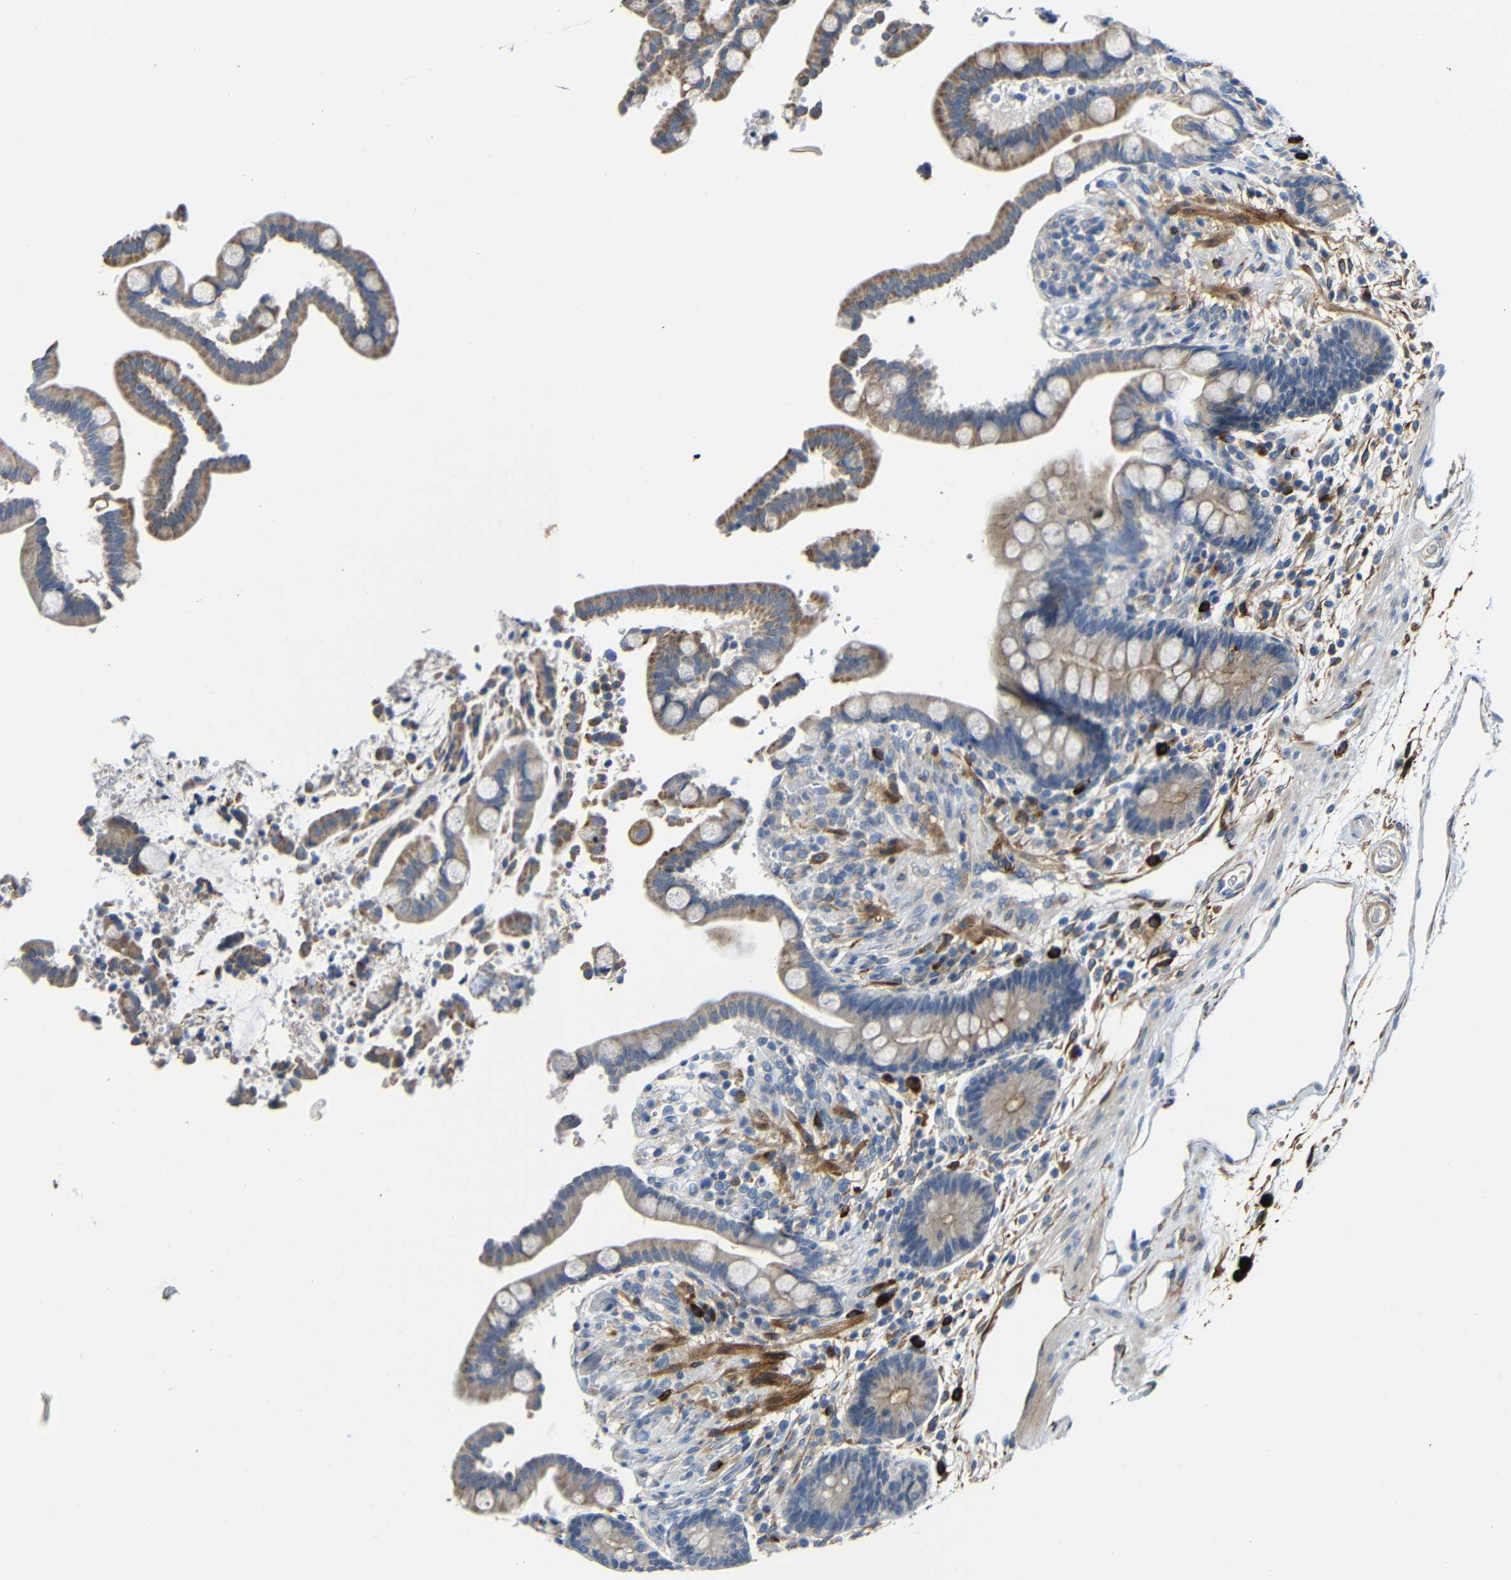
{"staining": {"intensity": "moderate", "quantity": "25%-75%", "location": "cytoplasmic/membranous"}, "tissue": "colon", "cell_type": "Endothelial cells", "image_type": "normal", "snomed": [{"axis": "morphology", "description": "Normal tissue, NOS"}, {"axis": "topography", "description": "Colon"}], "caption": "Endothelial cells reveal medium levels of moderate cytoplasmic/membranous staining in approximately 25%-75% of cells in benign human colon. Immunohistochemistry stains the protein of interest in brown and the nuclei are stained blue.", "gene": "DCLK1", "patient": {"sex": "male", "age": 73}}